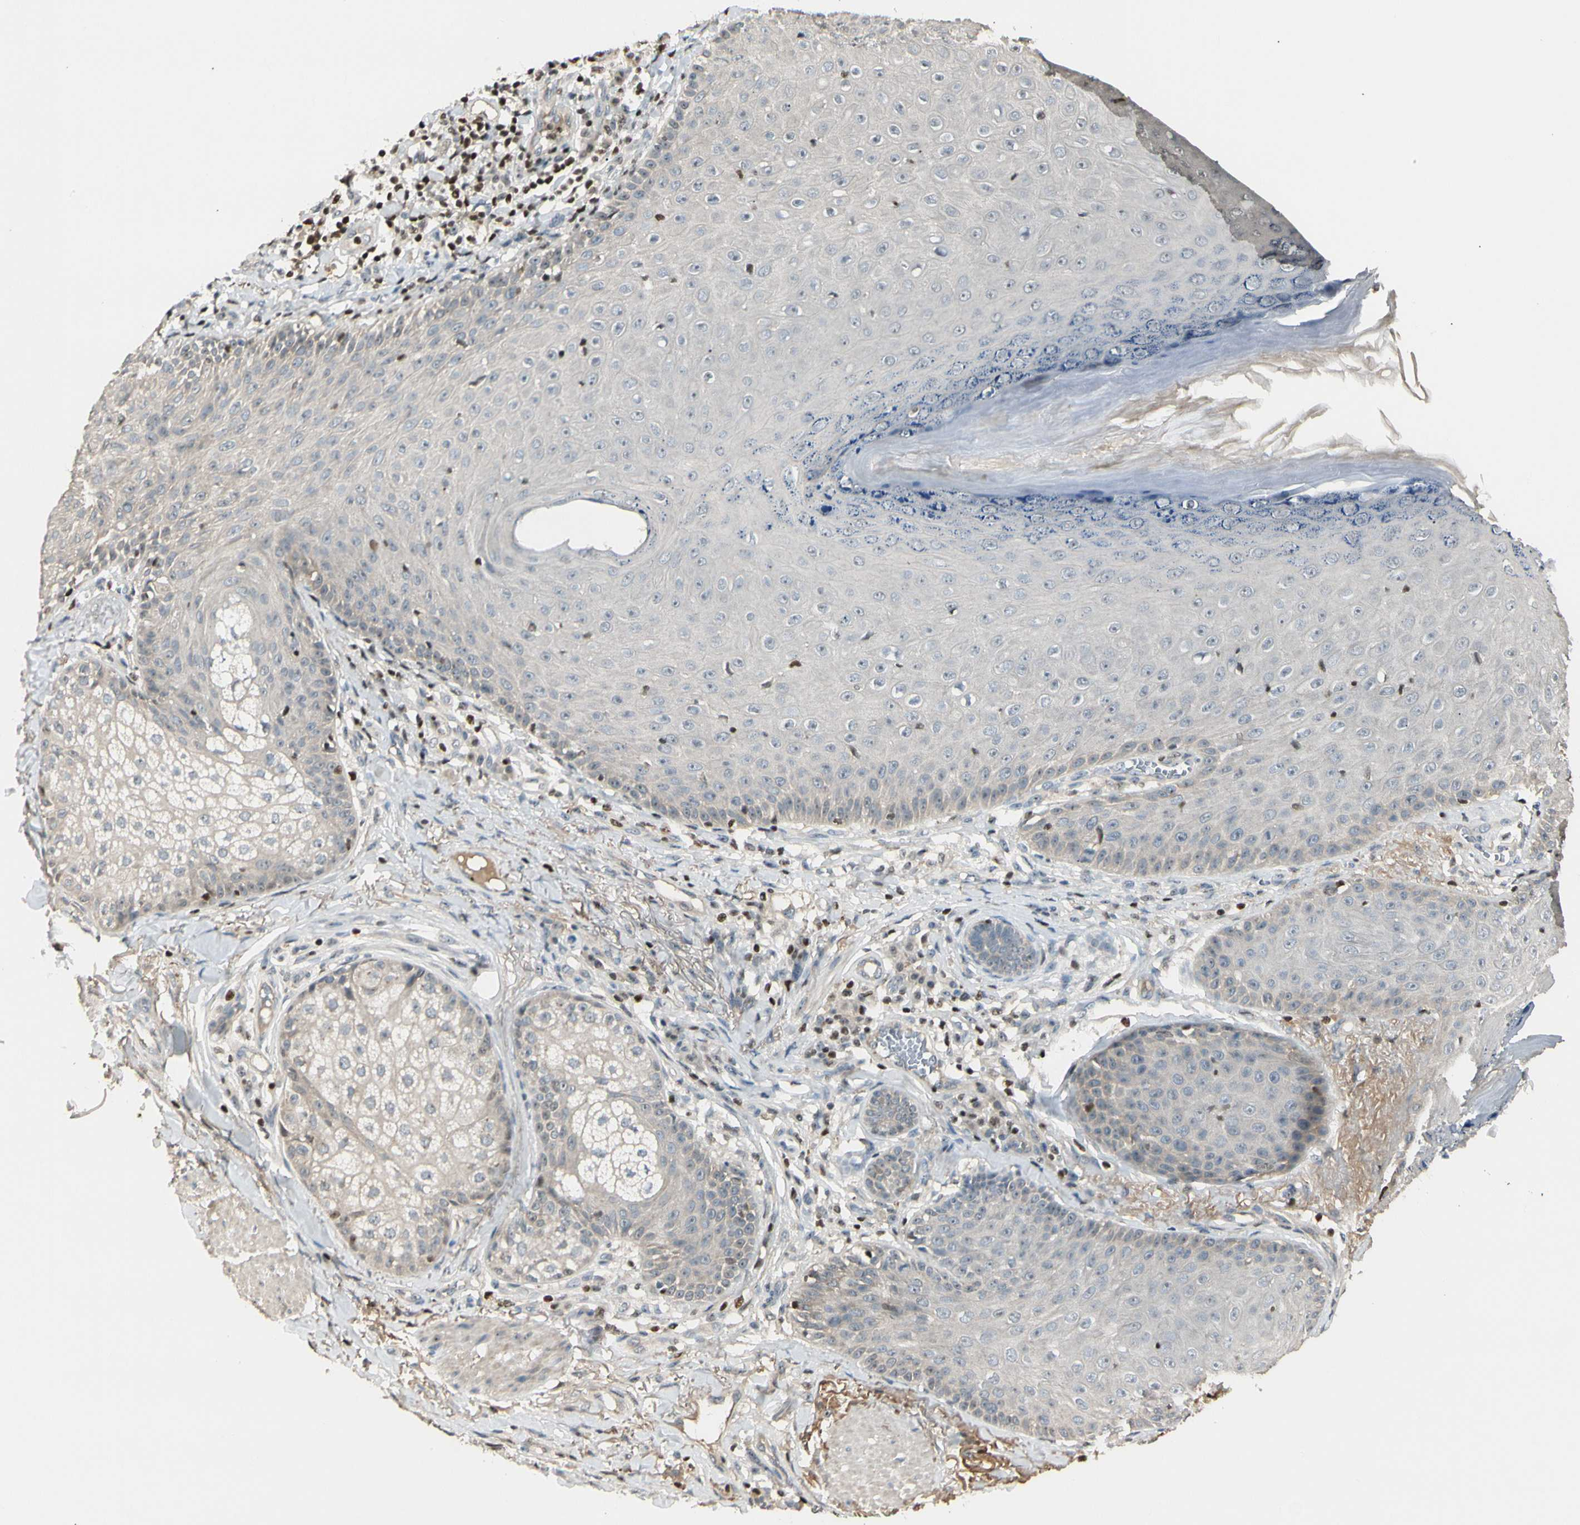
{"staining": {"intensity": "weak", "quantity": ">75%", "location": "cytoplasmic/membranous"}, "tissue": "skin cancer", "cell_type": "Tumor cells", "image_type": "cancer", "snomed": [{"axis": "morphology", "description": "Normal tissue, NOS"}, {"axis": "morphology", "description": "Basal cell carcinoma"}, {"axis": "topography", "description": "Skin"}], "caption": "Skin cancer (basal cell carcinoma) stained for a protein displays weak cytoplasmic/membranous positivity in tumor cells. (DAB IHC with brightfield microscopy, high magnification).", "gene": "NFYA", "patient": {"sex": "male", "age": 52}}